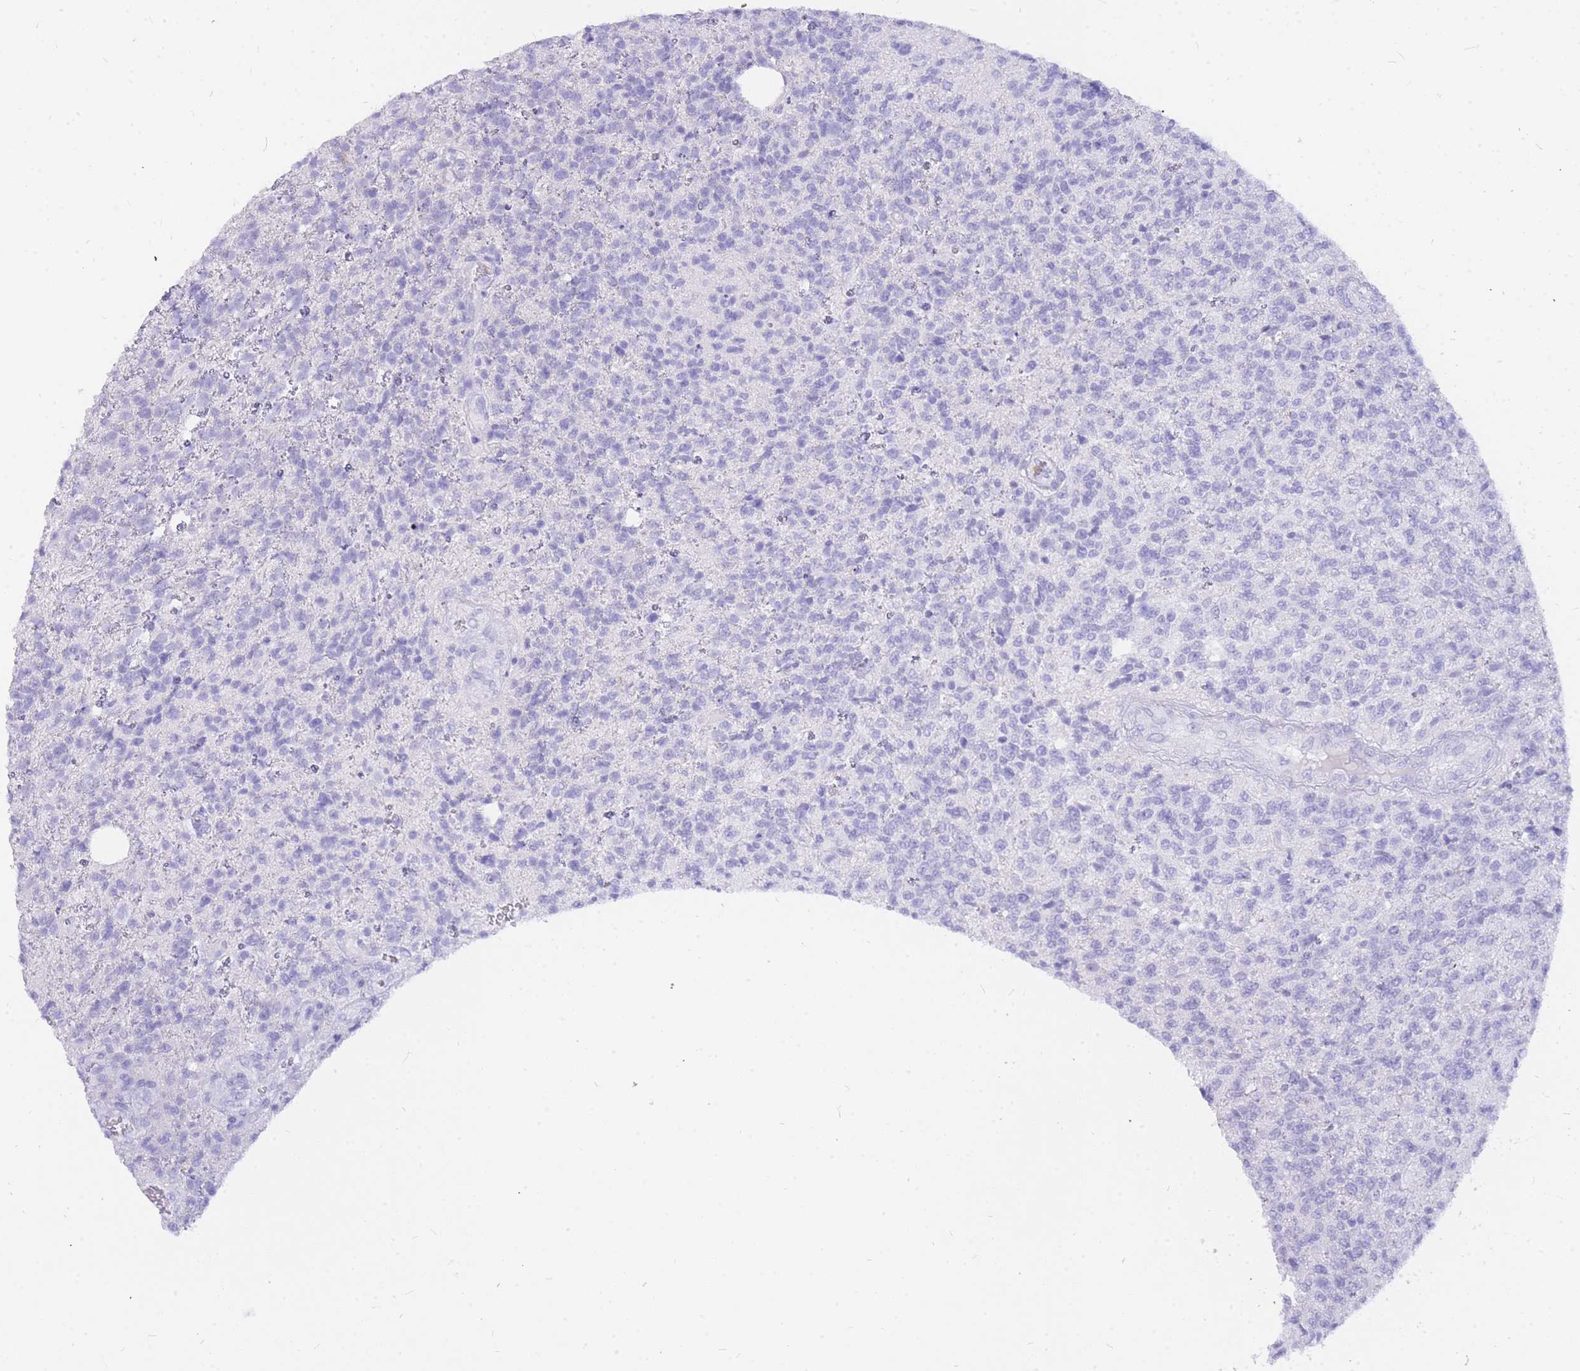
{"staining": {"intensity": "negative", "quantity": "none", "location": "none"}, "tissue": "glioma", "cell_type": "Tumor cells", "image_type": "cancer", "snomed": [{"axis": "morphology", "description": "Glioma, malignant, High grade"}, {"axis": "topography", "description": "Brain"}], "caption": "IHC of human glioma exhibits no expression in tumor cells.", "gene": "HERC1", "patient": {"sex": "male", "age": 56}}